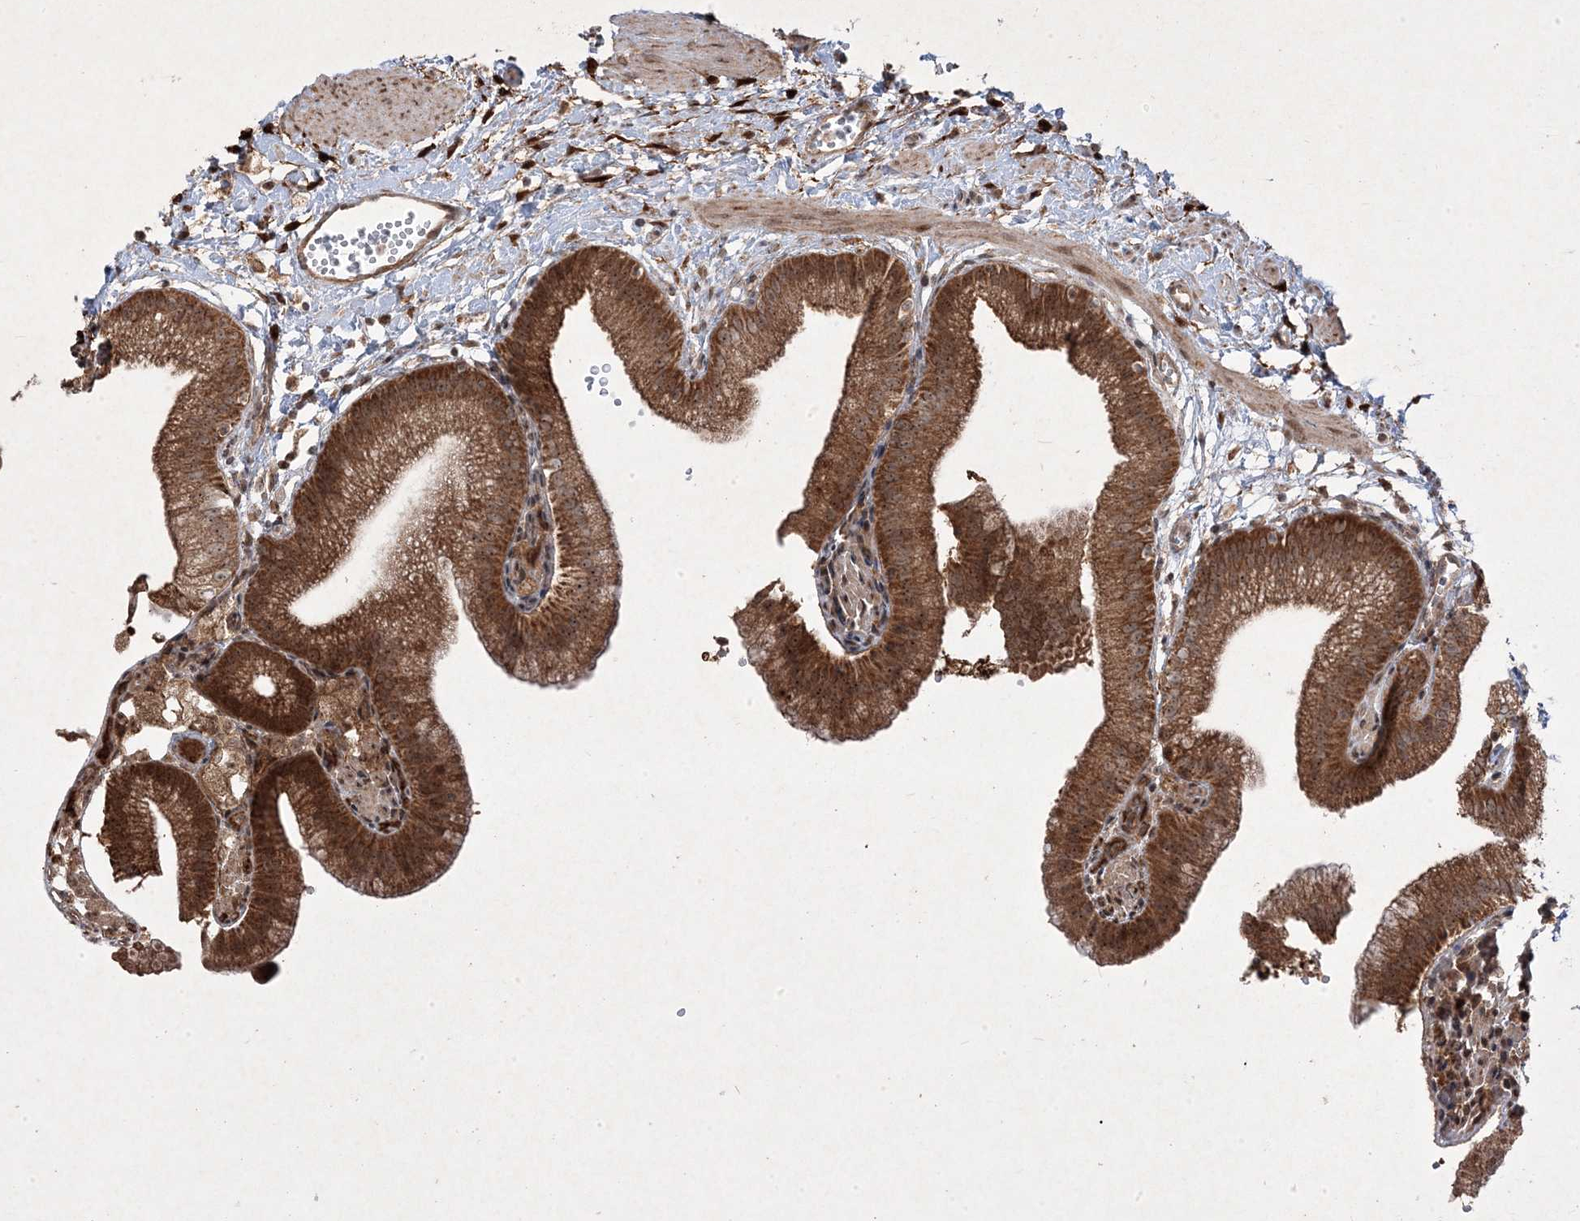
{"staining": {"intensity": "strong", "quantity": ">75%", "location": "cytoplasmic/membranous,nuclear"}, "tissue": "gallbladder", "cell_type": "Glandular cells", "image_type": "normal", "snomed": [{"axis": "morphology", "description": "Normal tissue, NOS"}, {"axis": "topography", "description": "Gallbladder"}], "caption": "Immunohistochemical staining of normal gallbladder exhibits >75% levels of strong cytoplasmic/membranous,nuclear protein staining in about >75% of glandular cells. The staining was performed using DAB, with brown indicating positive protein expression. Nuclei are stained blue with hematoxylin.", "gene": "PLEKHM2", "patient": {"sex": "male", "age": 55}}